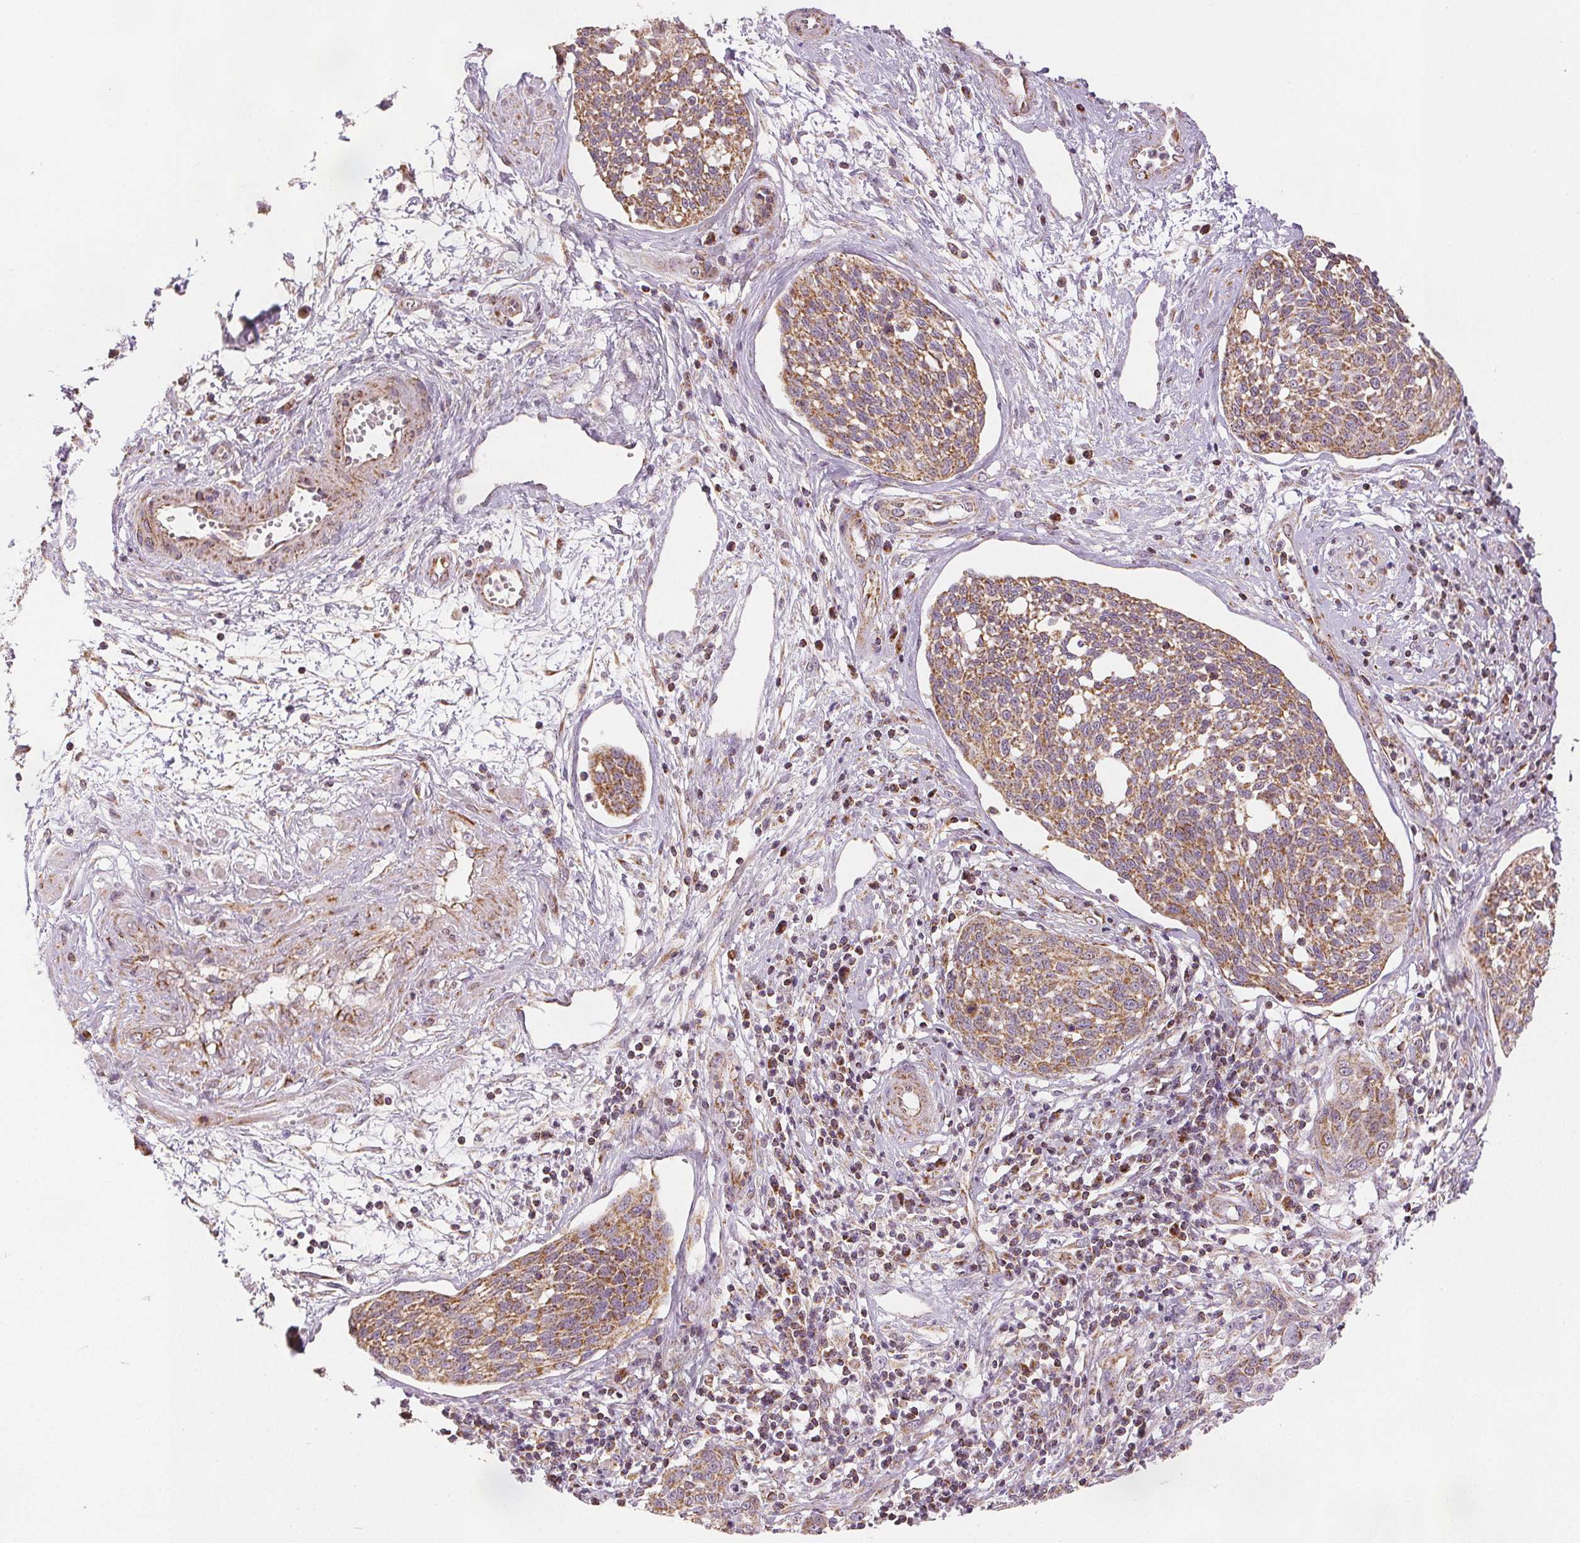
{"staining": {"intensity": "moderate", "quantity": ">75%", "location": "cytoplasmic/membranous"}, "tissue": "cervical cancer", "cell_type": "Tumor cells", "image_type": "cancer", "snomed": [{"axis": "morphology", "description": "Squamous cell carcinoma, NOS"}, {"axis": "topography", "description": "Cervix"}], "caption": "This image shows cervical cancer stained with immunohistochemistry (IHC) to label a protein in brown. The cytoplasmic/membranous of tumor cells show moderate positivity for the protein. Nuclei are counter-stained blue.", "gene": "SDHB", "patient": {"sex": "female", "age": 34}}